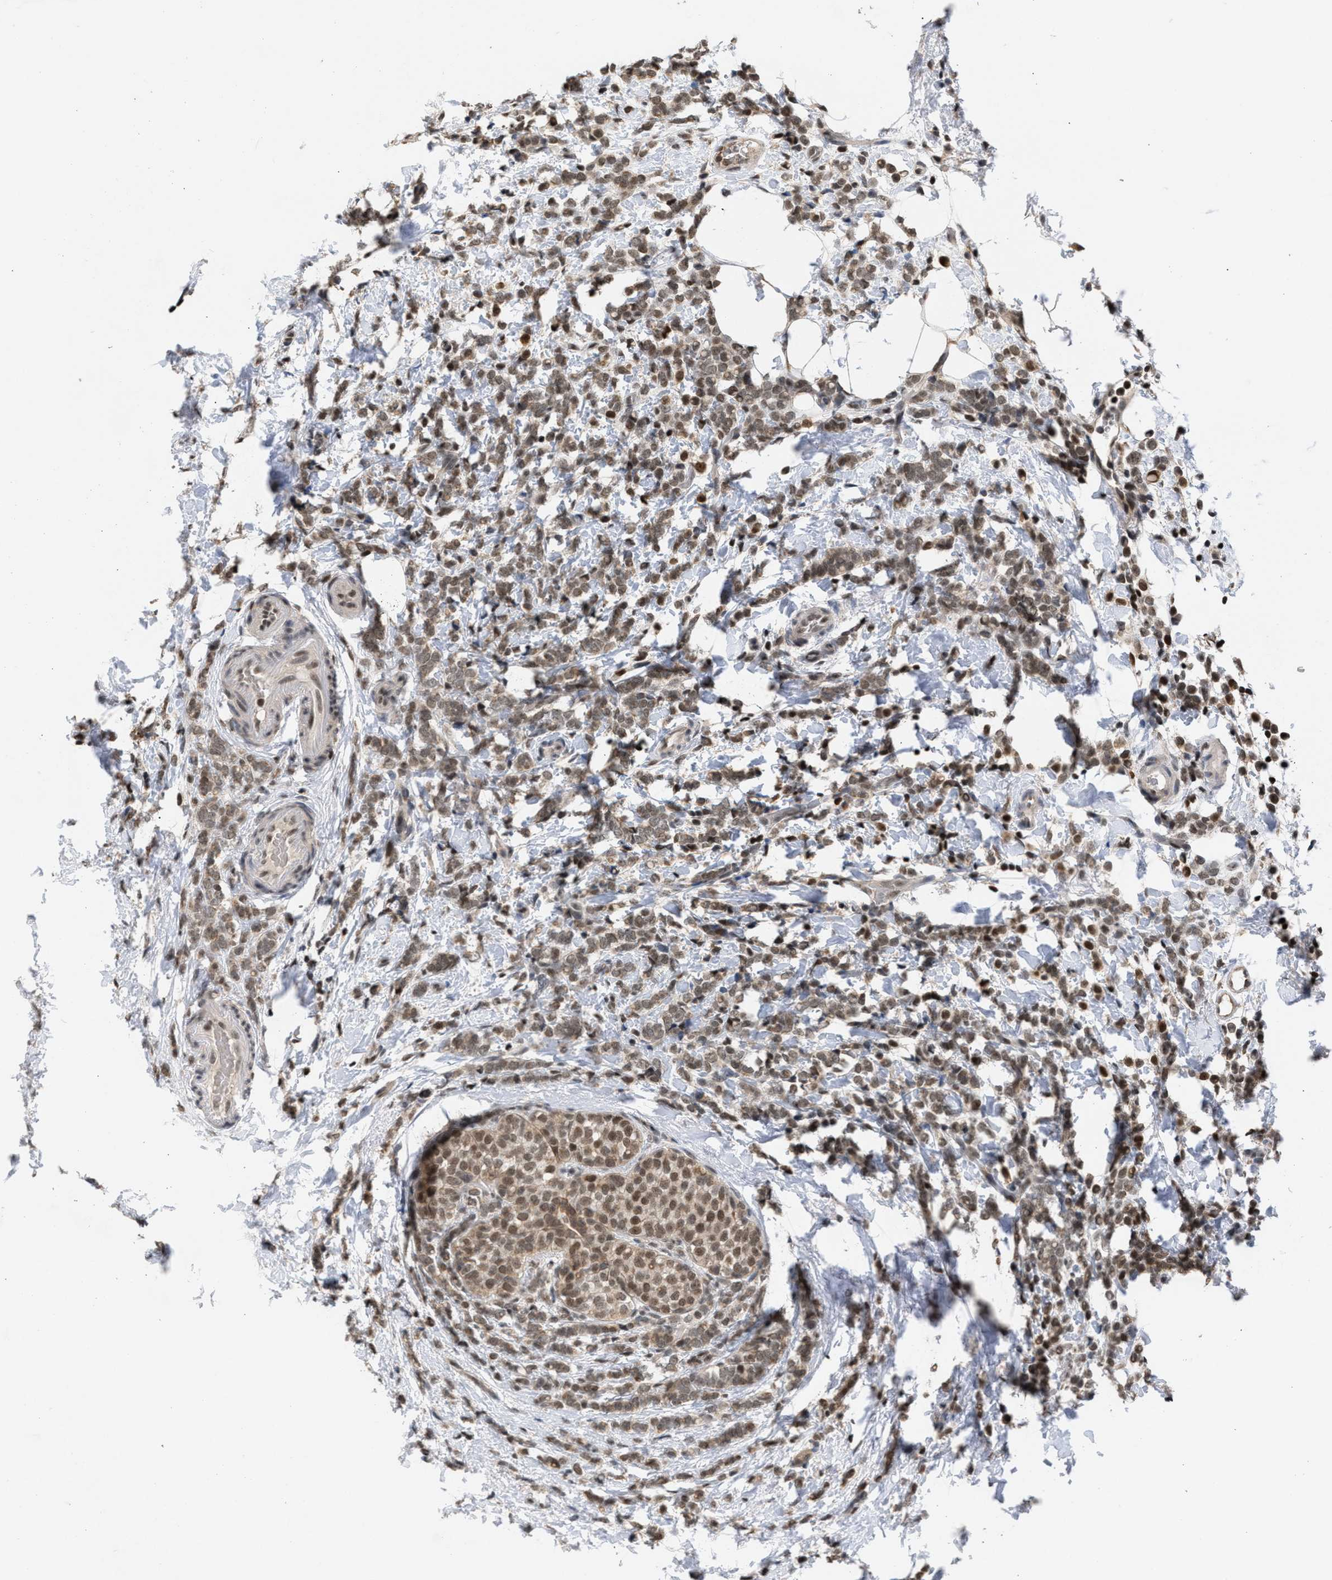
{"staining": {"intensity": "moderate", "quantity": ">75%", "location": "cytoplasmic/membranous,nuclear"}, "tissue": "breast cancer", "cell_type": "Tumor cells", "image_type": "cancer", "snomed": [{"axis": "morphology", "description": "Lobular carcinoma"}, {"axis": "topography", "description": "Breast"}], "caption": "A micrograph of human lobular carcinoma (breast) stained for a protein displays moderate cytoplasmic/membranous and nuclear brown staining in tumor cells. (DAB = brown stain, brightfield microscopy at high magnification).", "gene": "C9orf78", "patient": {"sex": "female", "age": 50}}